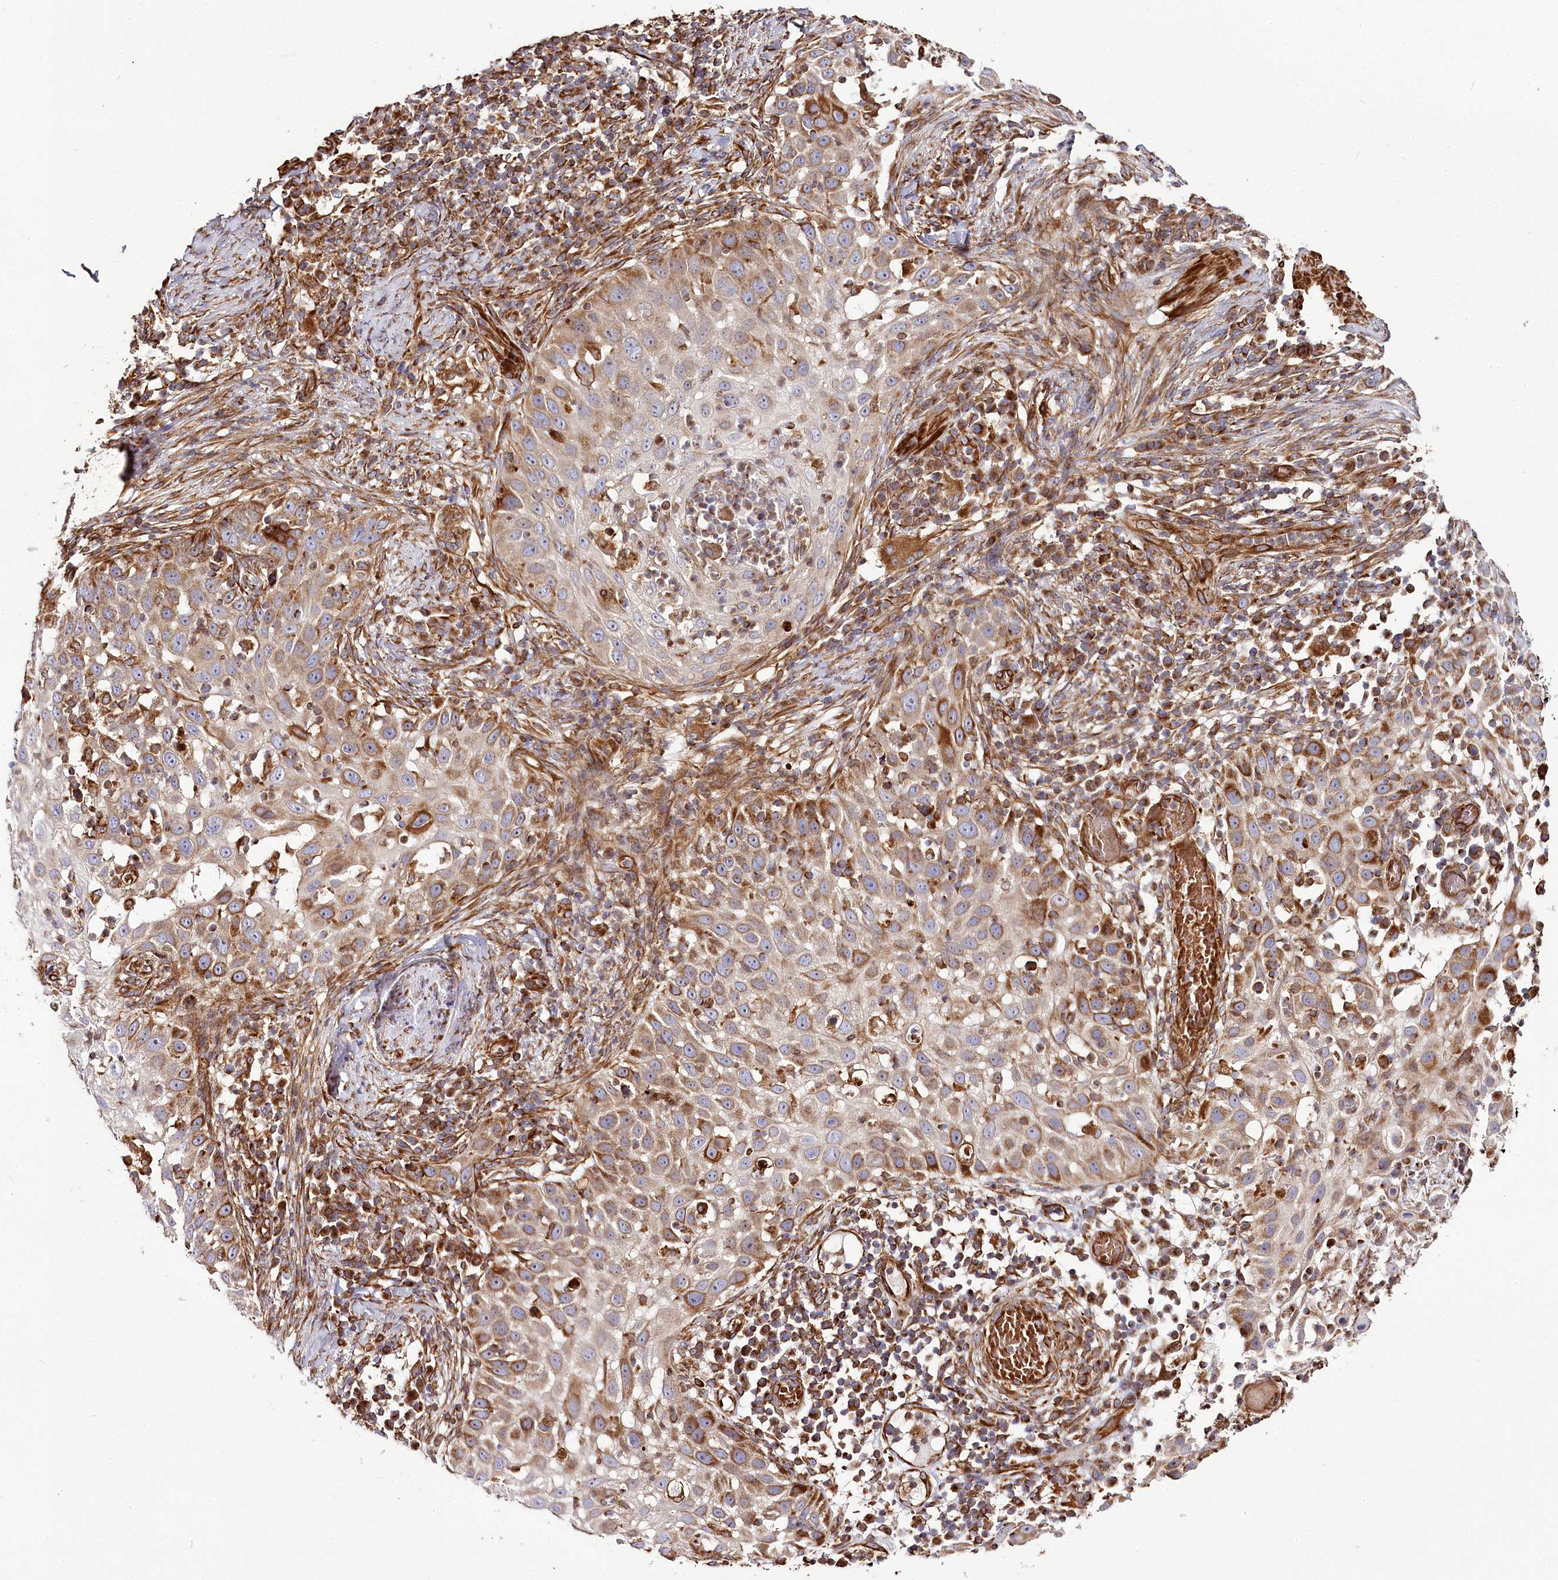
{"staining": {"intensity": "moderate", "quantity": ">75%", "location": "cytoplasmic/membranous"}, "tissue": "skin cancer", "cell_type": "Tumor cells", "image_type": "cancer", "snomed": [{"axis": "morphology", "description": "Squamous cell carcinoma, NOS"}, {"axis": "topography", "description": "Skin"}], "caption": "About >75% of tumor cells in skin squamous cell carcinoma reveal moderate cytoplasmic/membranous protein staining as visualized by brown immunohistochemical staining.", "gene": "THUMPD3", "patient": {"sex": "female", "age": 44}}